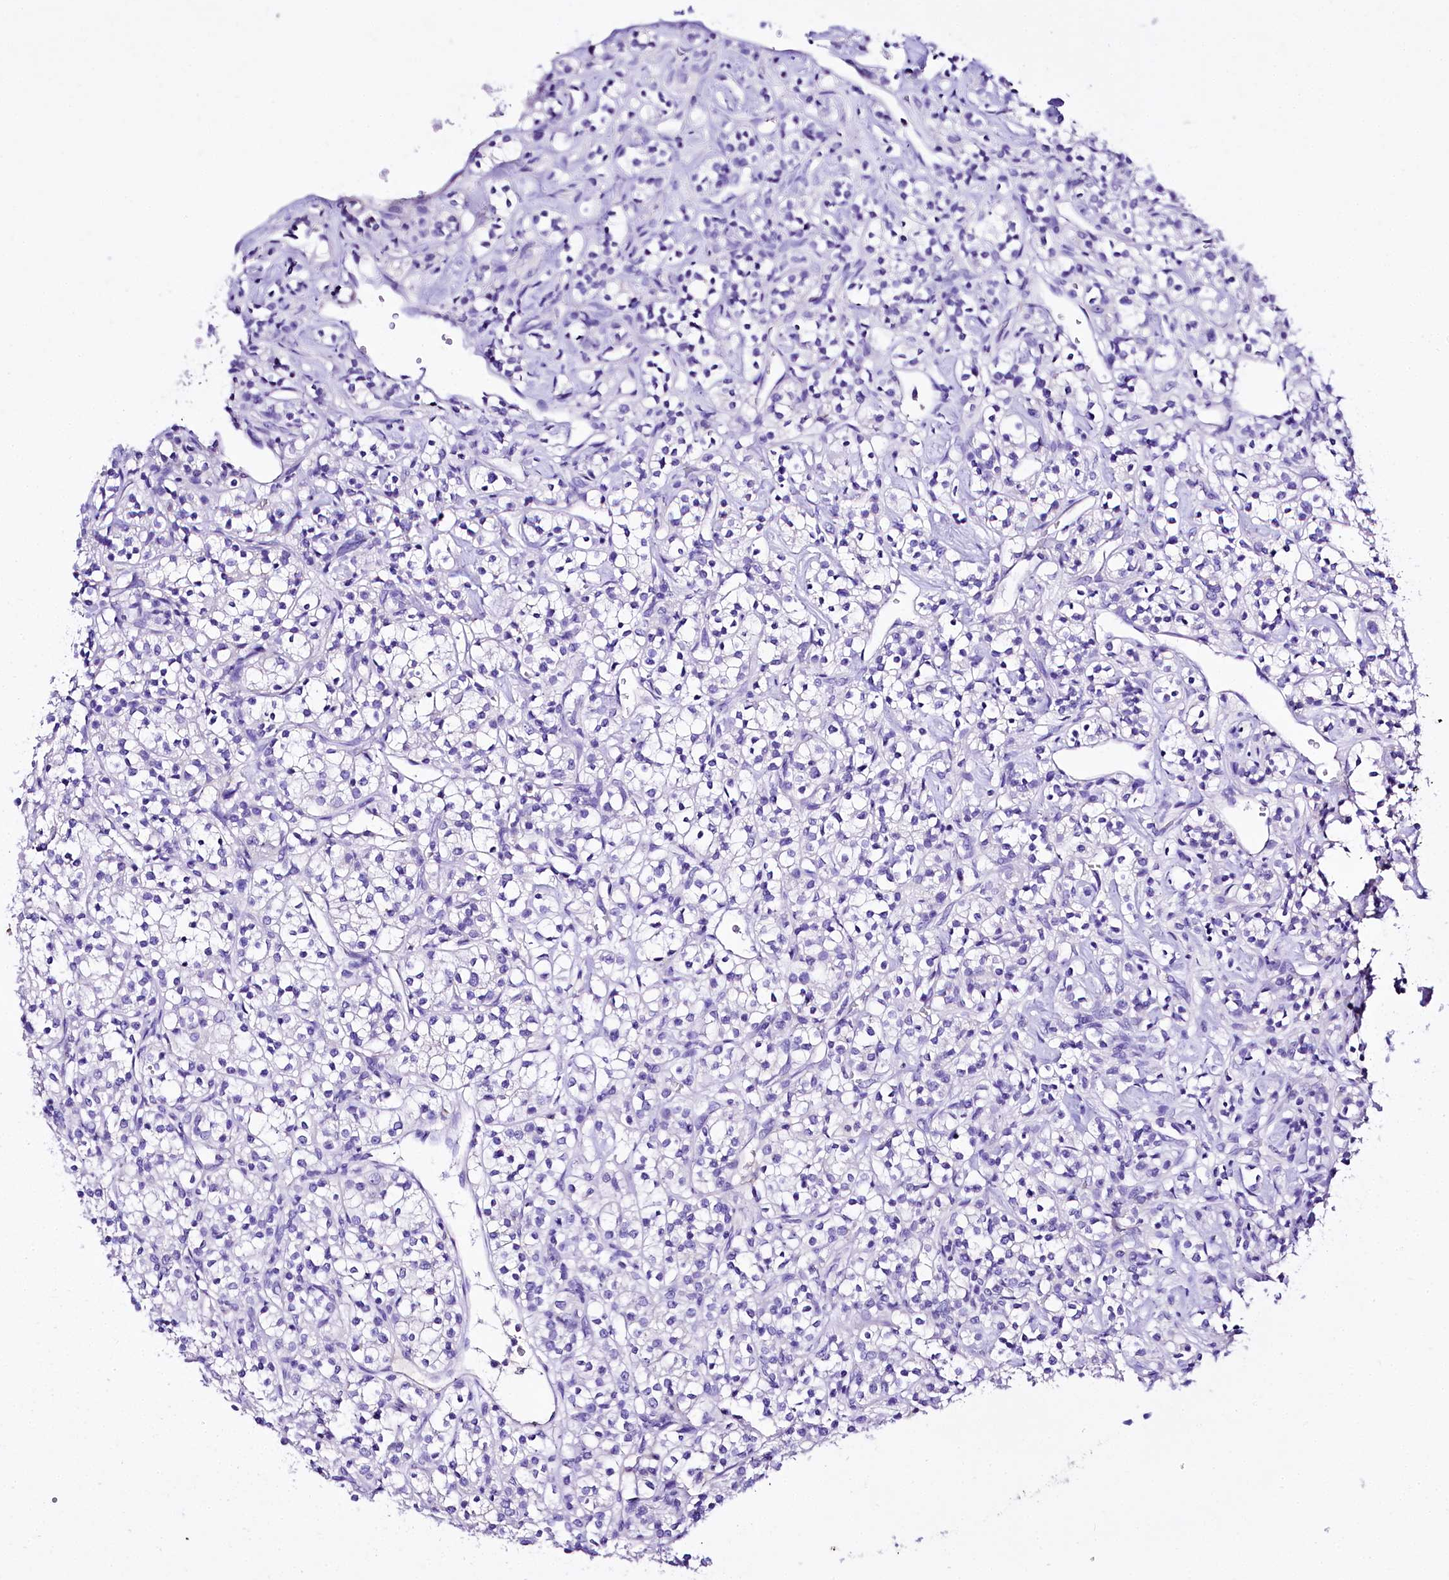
{"staining": {"intensity": "negative", "quantity": "none", "location": "none"}, "tissue": "renal cancer", "cell_type": "Tumor cells", "image_type": "cancer", "snomed": [{"axis": "morphology", "description": "Adenocarcinoma, NOS"}, {"axis": "topography", "description": "Kidney"}], "caption": "Histopathology image shows no protein positivity in tumor cells of renal adenocarcinoma tissue.", "gene": "A2ML1", "patient": {"sex": "male", "age": 77}}